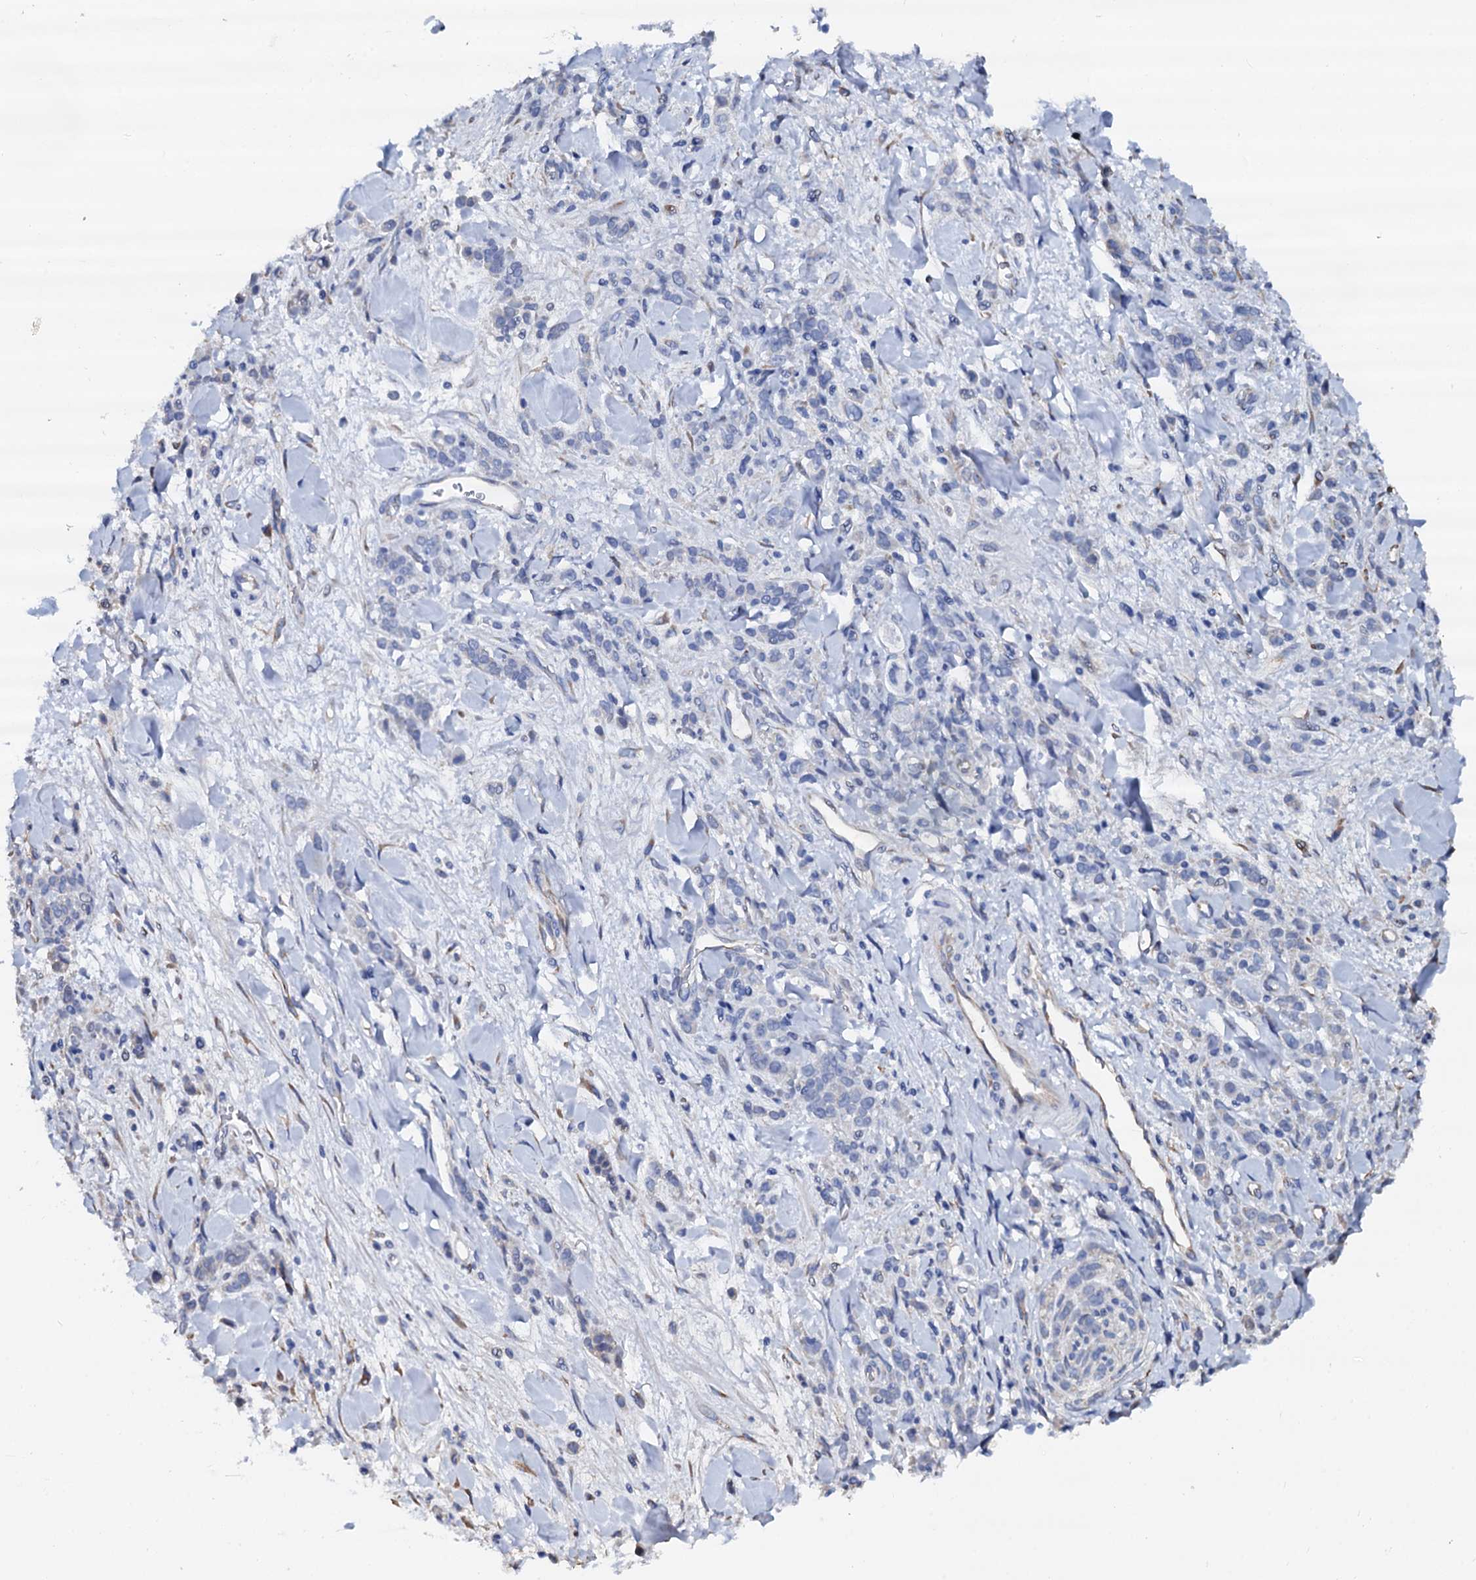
{"staining": {"intensity": "negative", "quantity": "none", "location": "none"}, "tissue": "stomach cancer", "cell_type": "Tumor cells", "image_type": "cancer", "snomed": [{"axis": "morphology", "description": "Normal tissue, NOS"}, {"axis": "morphology", "description": "Adenocarcinoma, NOS"}, {"axis": "topography", "description": "Stomach"}], "caption": "Tumor cells show no significant protein expression in adenocarcinoma (stomach).", "gene": "AKAP3", "patient": {"sex": "male", "age": 82}}